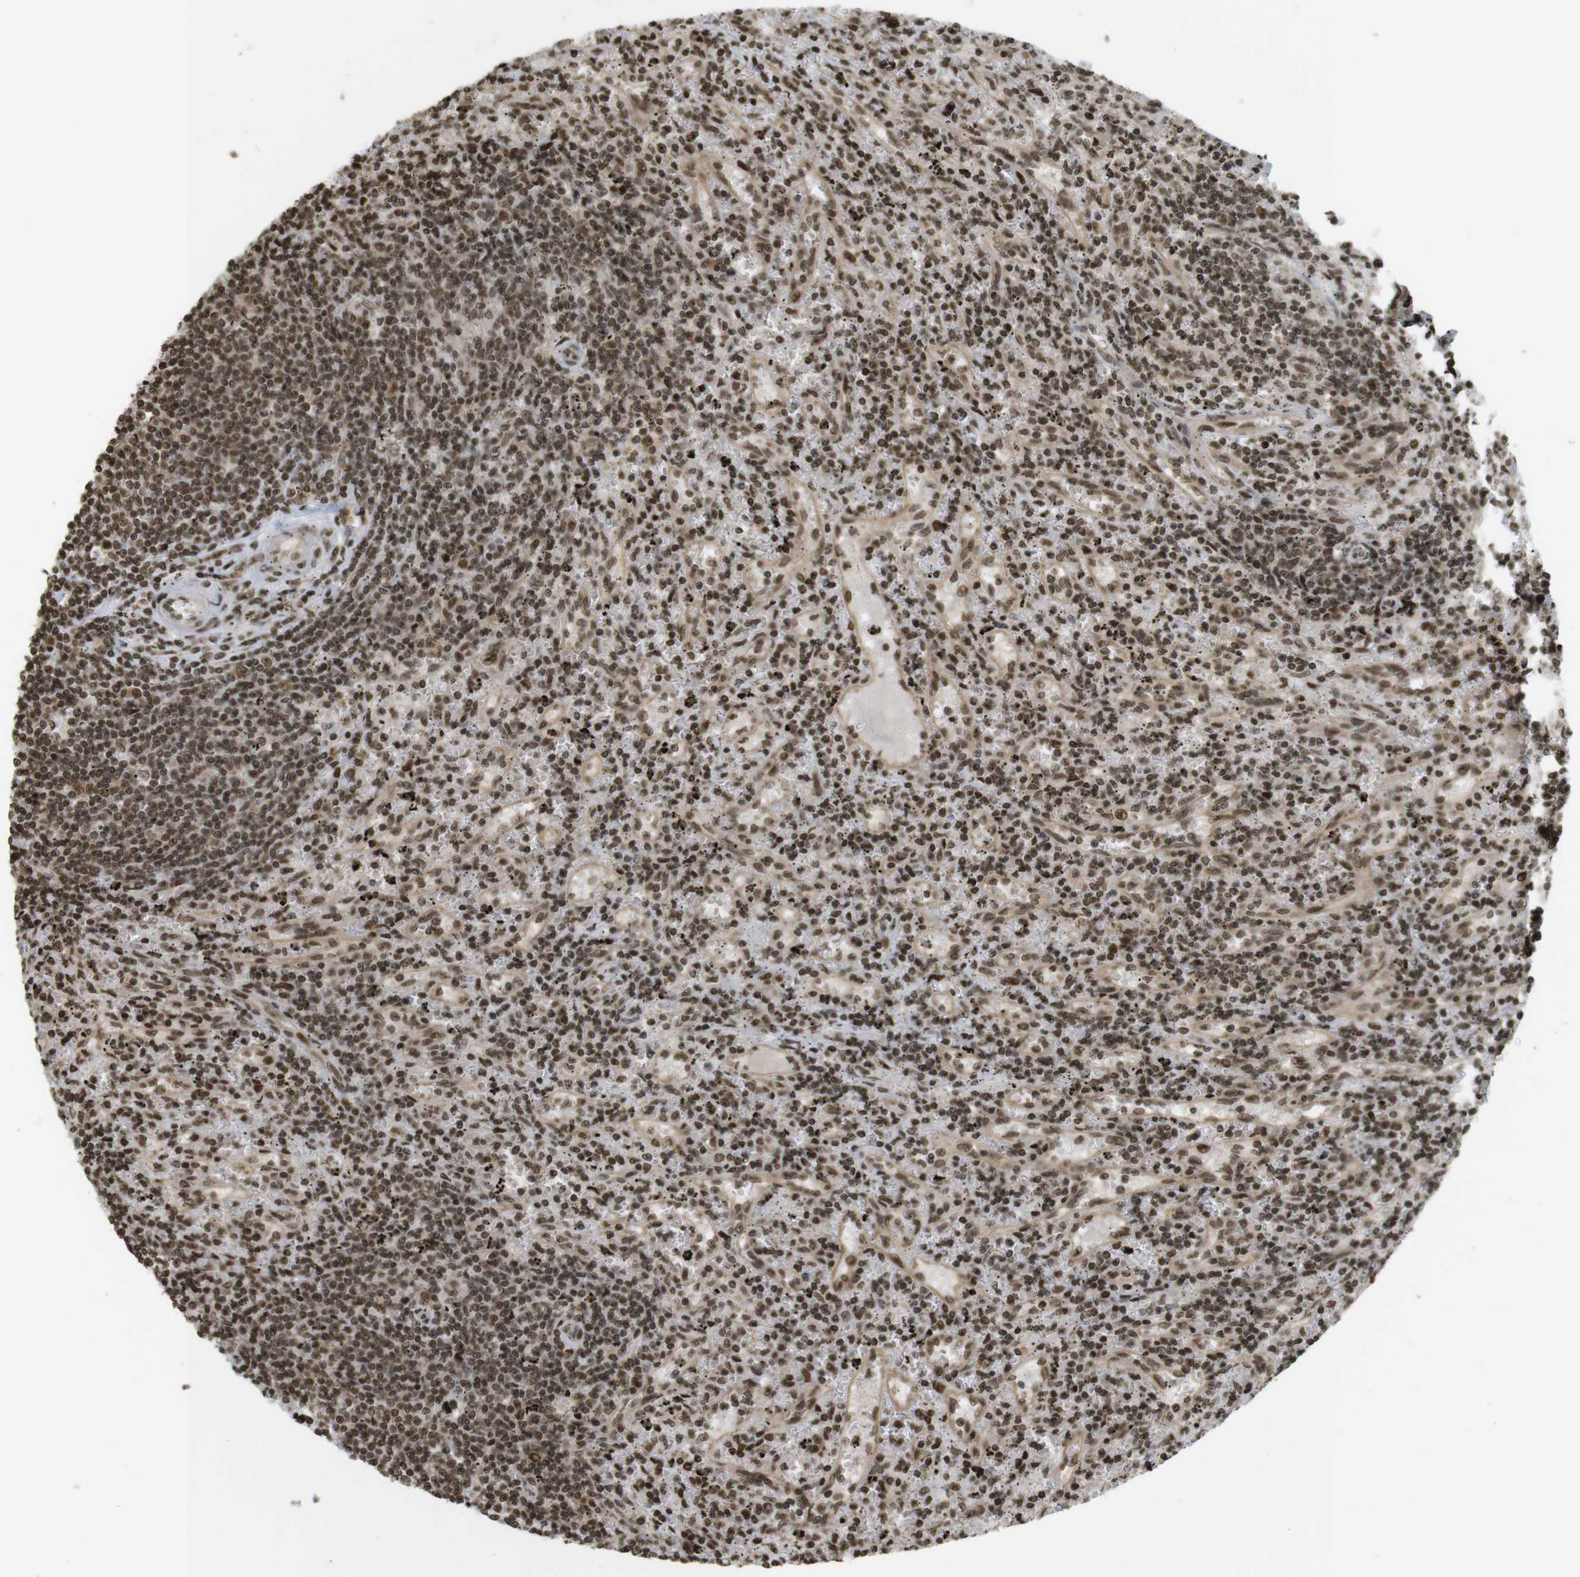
{"staining": {"intensity": "moderate", "quantity": ">75%", "location": "cytoplasmic/membranous,nuclear"}, "tissue": "lymphoma", "cell_type": "Tumor cells", "image_type": "cancer", "snomed": [{"axis": "morphology", "description": "Malignant lymphoma, non-Hodgkin's type, Low grade"}, {"axis": "topography", "description": "Spleen"}], "caption": "Brown immunohistochemical staining in lymphoma shows moderate cytoplasmic/membranous and nuclear staining in about >75% of tumor cells.", "gene": "RUVBL2", "patient": {"sex": "male", "age": 76}}